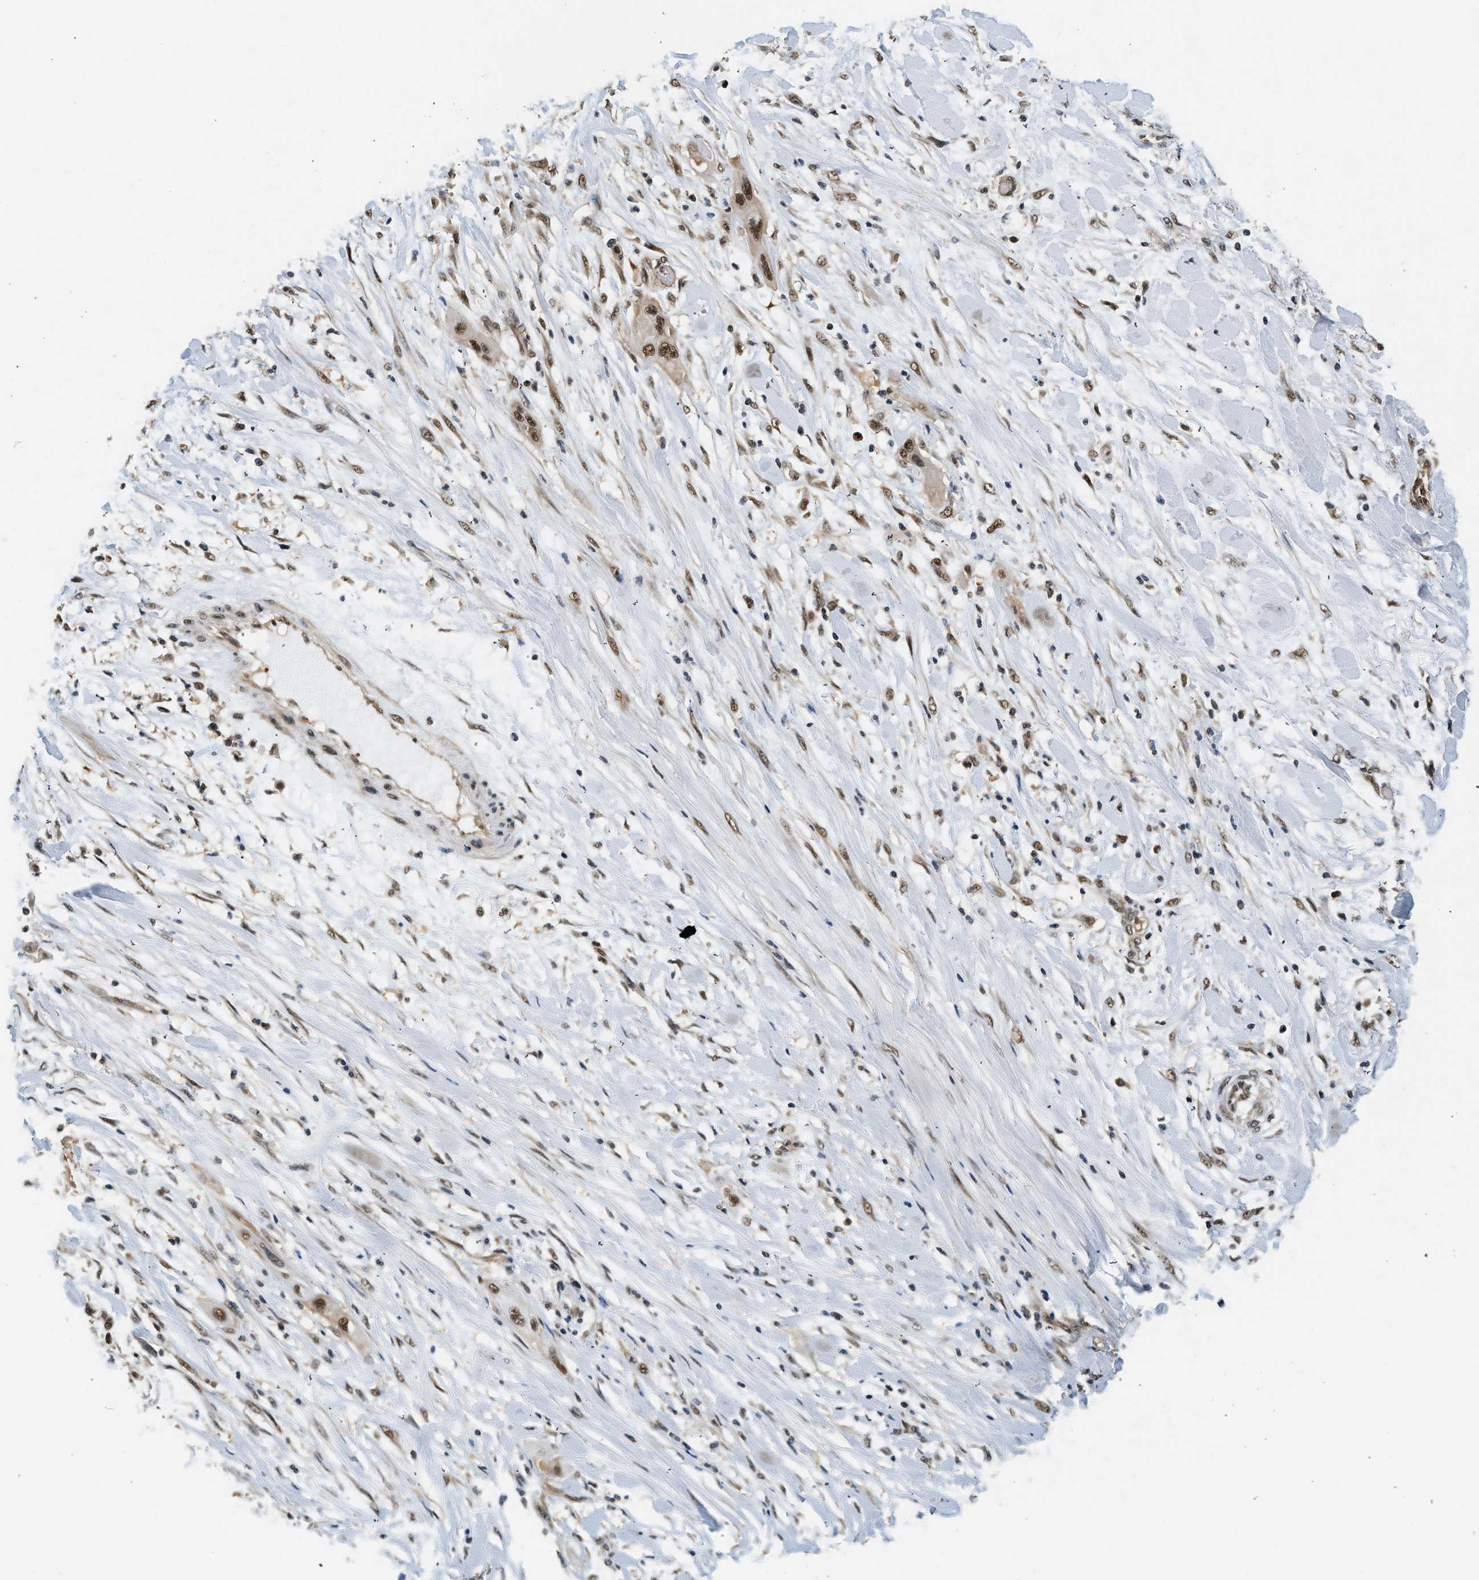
{"staining": {"intensity": "strong", "quantity": ">75%", "location": "cytoplasmic/membranous,nuclear"}, "tissue": "lung cancer", "cell_type": "Tumor cells", "image_type": "cancer", "snomed": [{"axis": "morphology", "description": "Squamous cell carcinoma, NOS"}, {"axis": "topography", "description": "Lung"}], "caption": "Protein positivity by IHC reveals strong cytoplasmic/membranous and nuclear positivity in approximately >75% of tumor cells in lung cancer.", "gene": "PSMD3", "patient": {"sex": "female", "age": 47}}